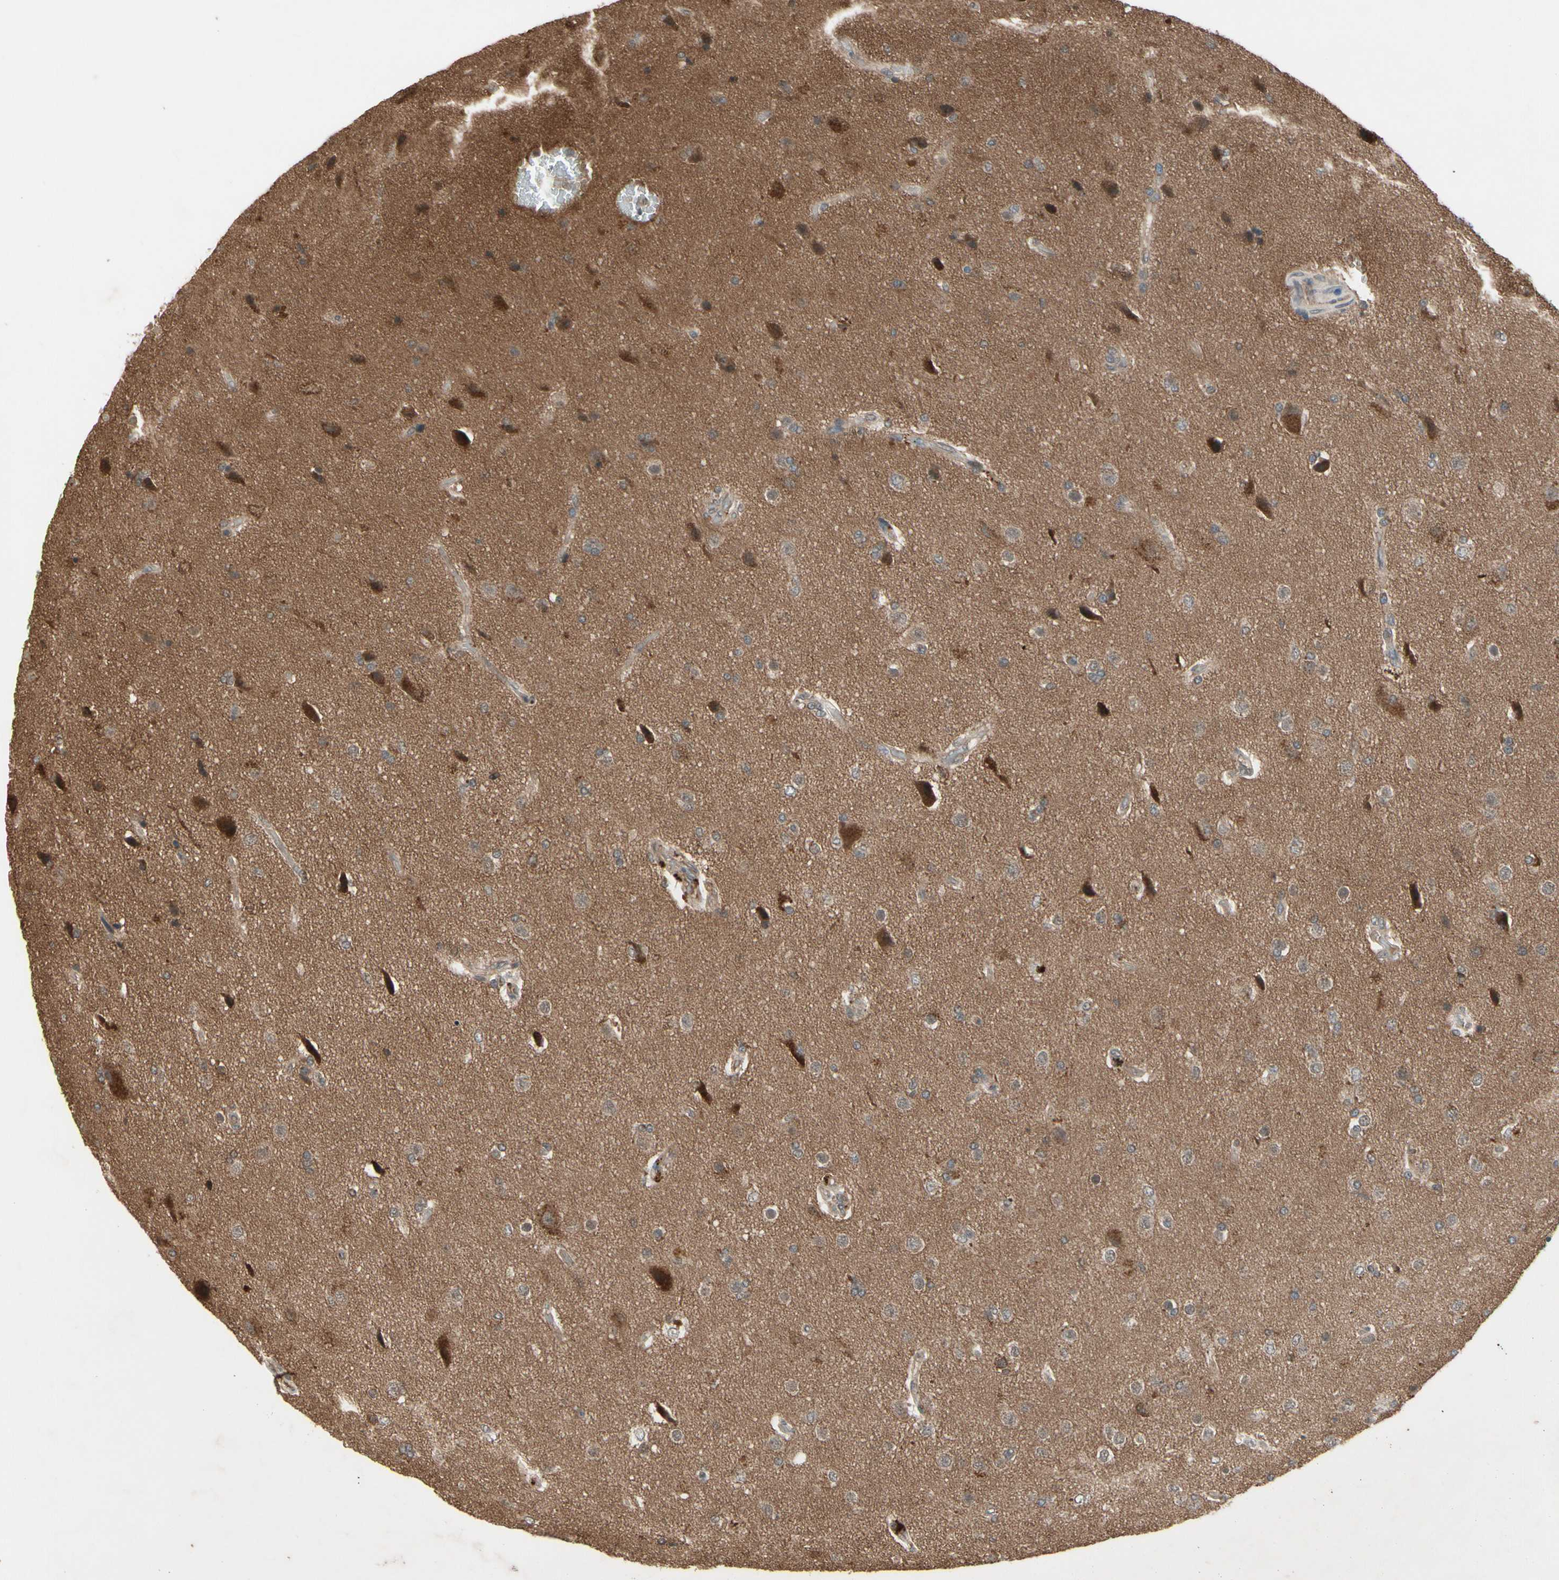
{"staining": {"intensity": "strong", "quantity": "<25%", "location": "cytoplasmic/membranous"}, "tissue": "glioma", "cell_type": "Tumor cells", "image_type": "cancer", "snomed": [{"axis": "morphology", "description": "Glioma, malignant, High grade"}, {"axis": "topography", "description": "Brain"}], "caption": "This is a photomicrograph of IHC staining of malignant glioma (high-grade), which shows strong positivity in the cytoplasmic/membranous of tumor cells.", "gene": "NSF", "patient": {"sex": "male", "age": 71}}